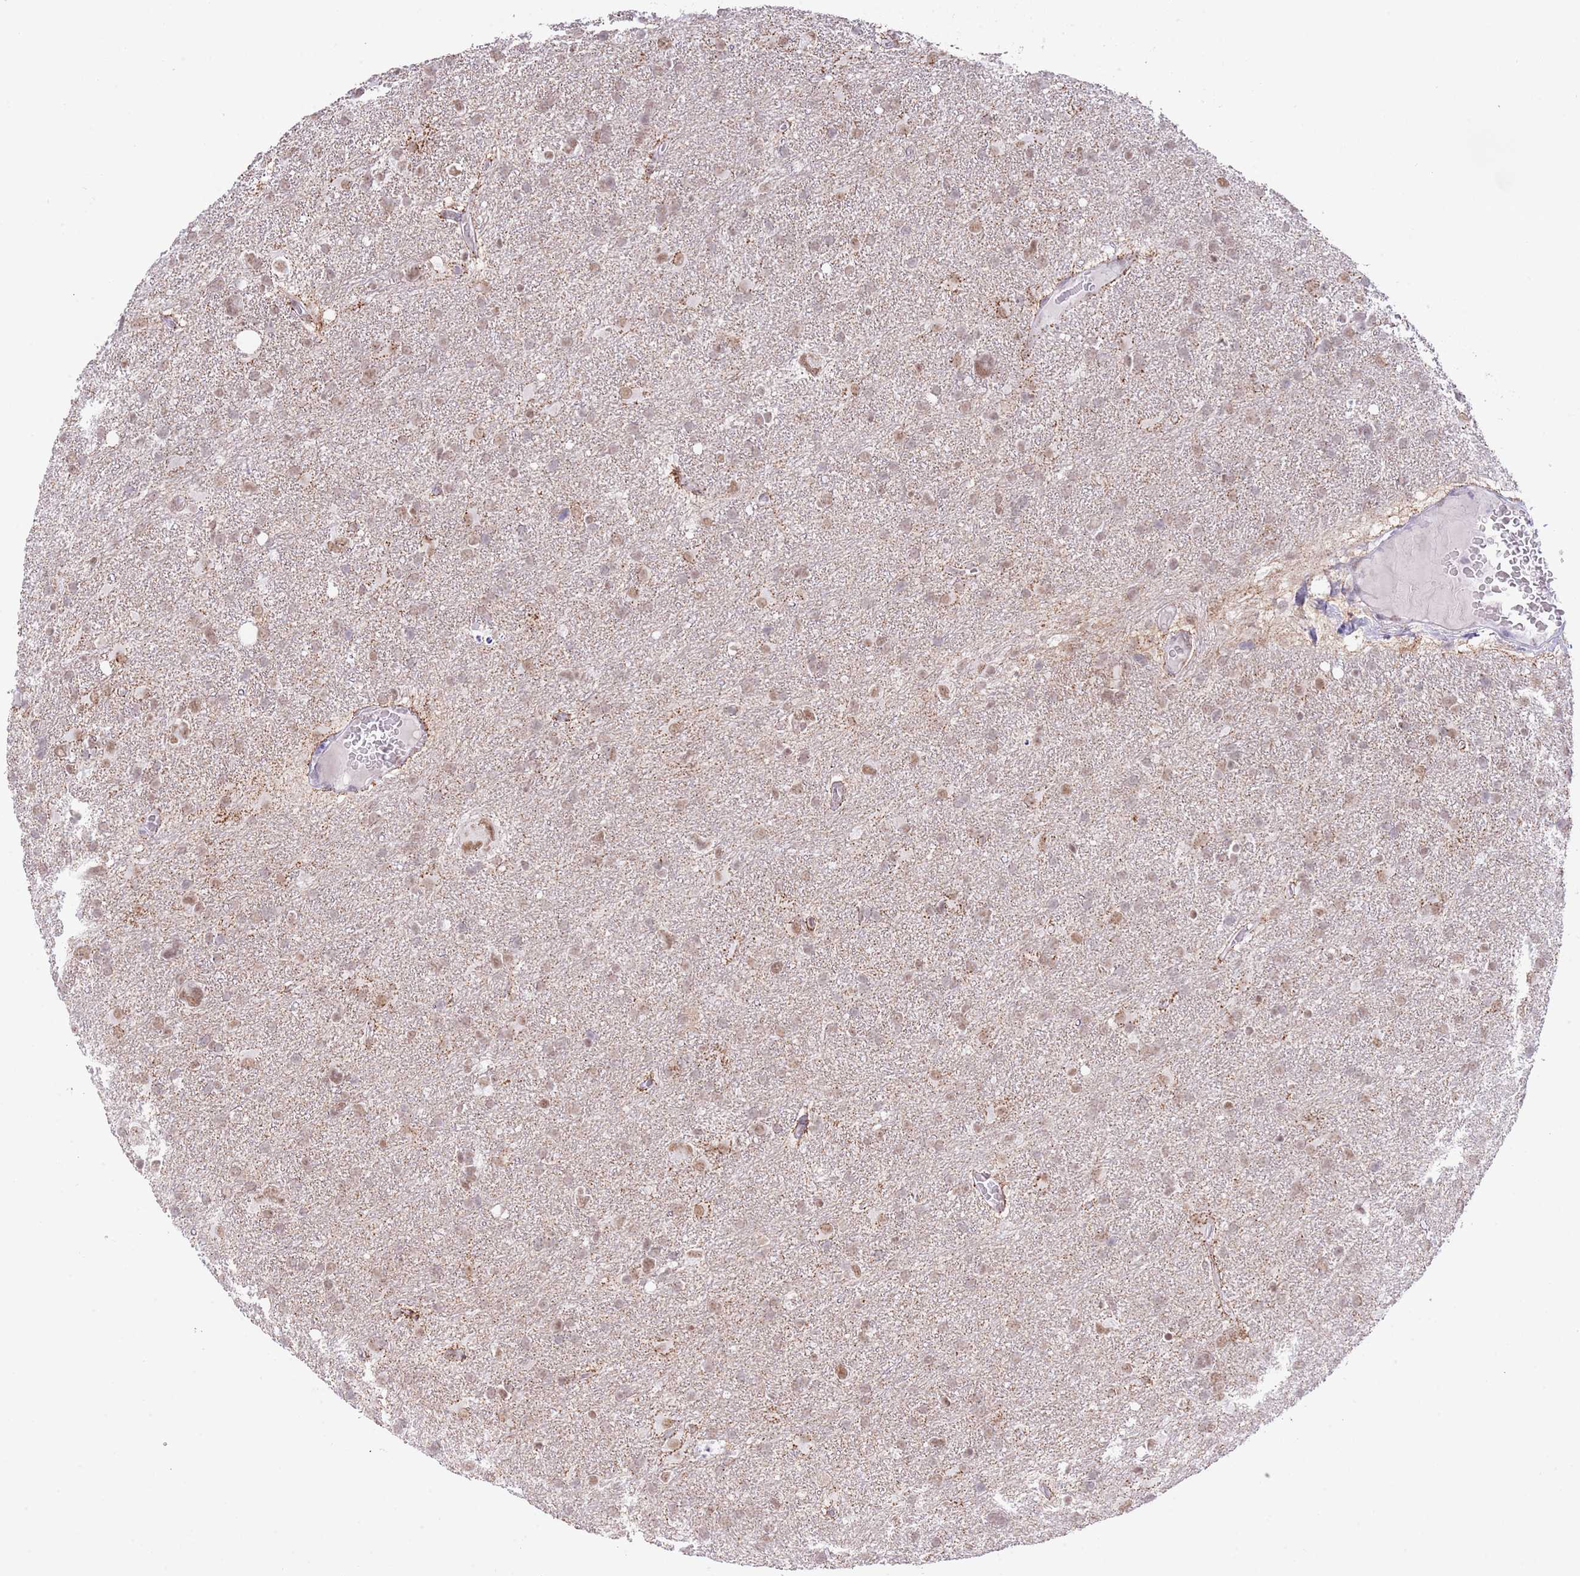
{"staining": {"intensity": "moderate", "quantity": ">75%", "location": "nuclear"}, "tissue": "glioma", "cell_type": "Tumor cells", "image_type": "cancer", "snomed": [{"axis": "morphology", "description": "Glioma, malignant, High grade"}, {"axis": "topography", "description": "Brain"}], "caption": "Malignant glioma (high-grade) was stained to show a protein in brown. There is medium levels of moderate nuclear positivity in about >75% of tumor cells.", "gene": "ZNF382", "patient": {"sex": "male", "age": 61}}